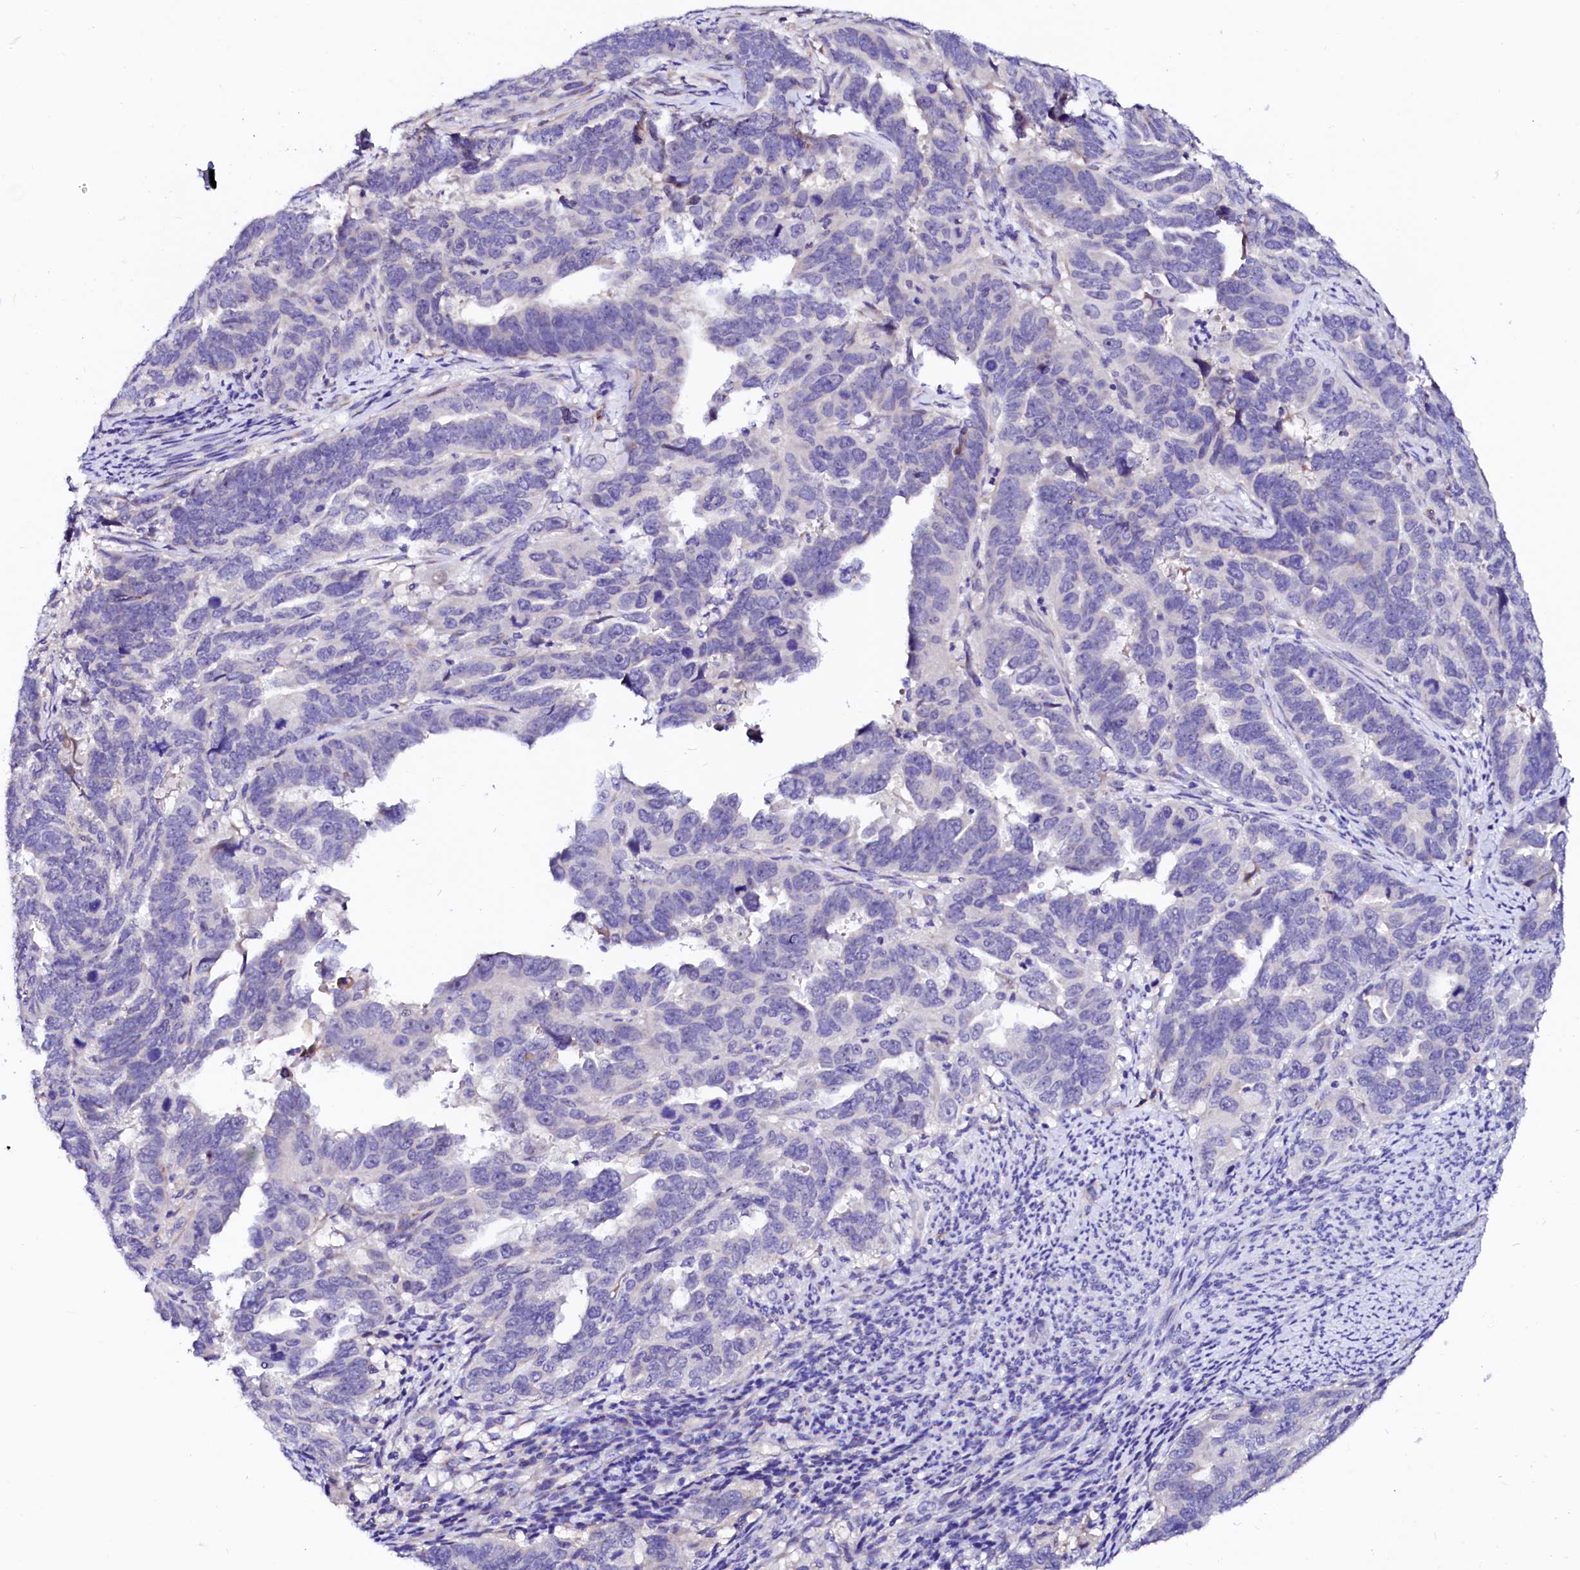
{"staining": {"intensity": "negative", "quantity": "none", "location": "none"}, "tissue": "endometrial cancer", "cell_type": "Tumor cells", "image_type": "cancer", "snomed": [{"axis": "morphology", "description": "Adenocarcinoma, NOS"}, {"axis": "topography", "description": "Endometrium"}], "caption": "Immunohistochemistry histopathology image of neoplastic tissue: endometrial adenocarcinoma stained with DAB (3,3'-diaminobenzidine) exhibits no significant protein staining in tumor cells.", "gene": "BTBD16", "patient": {"sex": "female", "age": 65}}